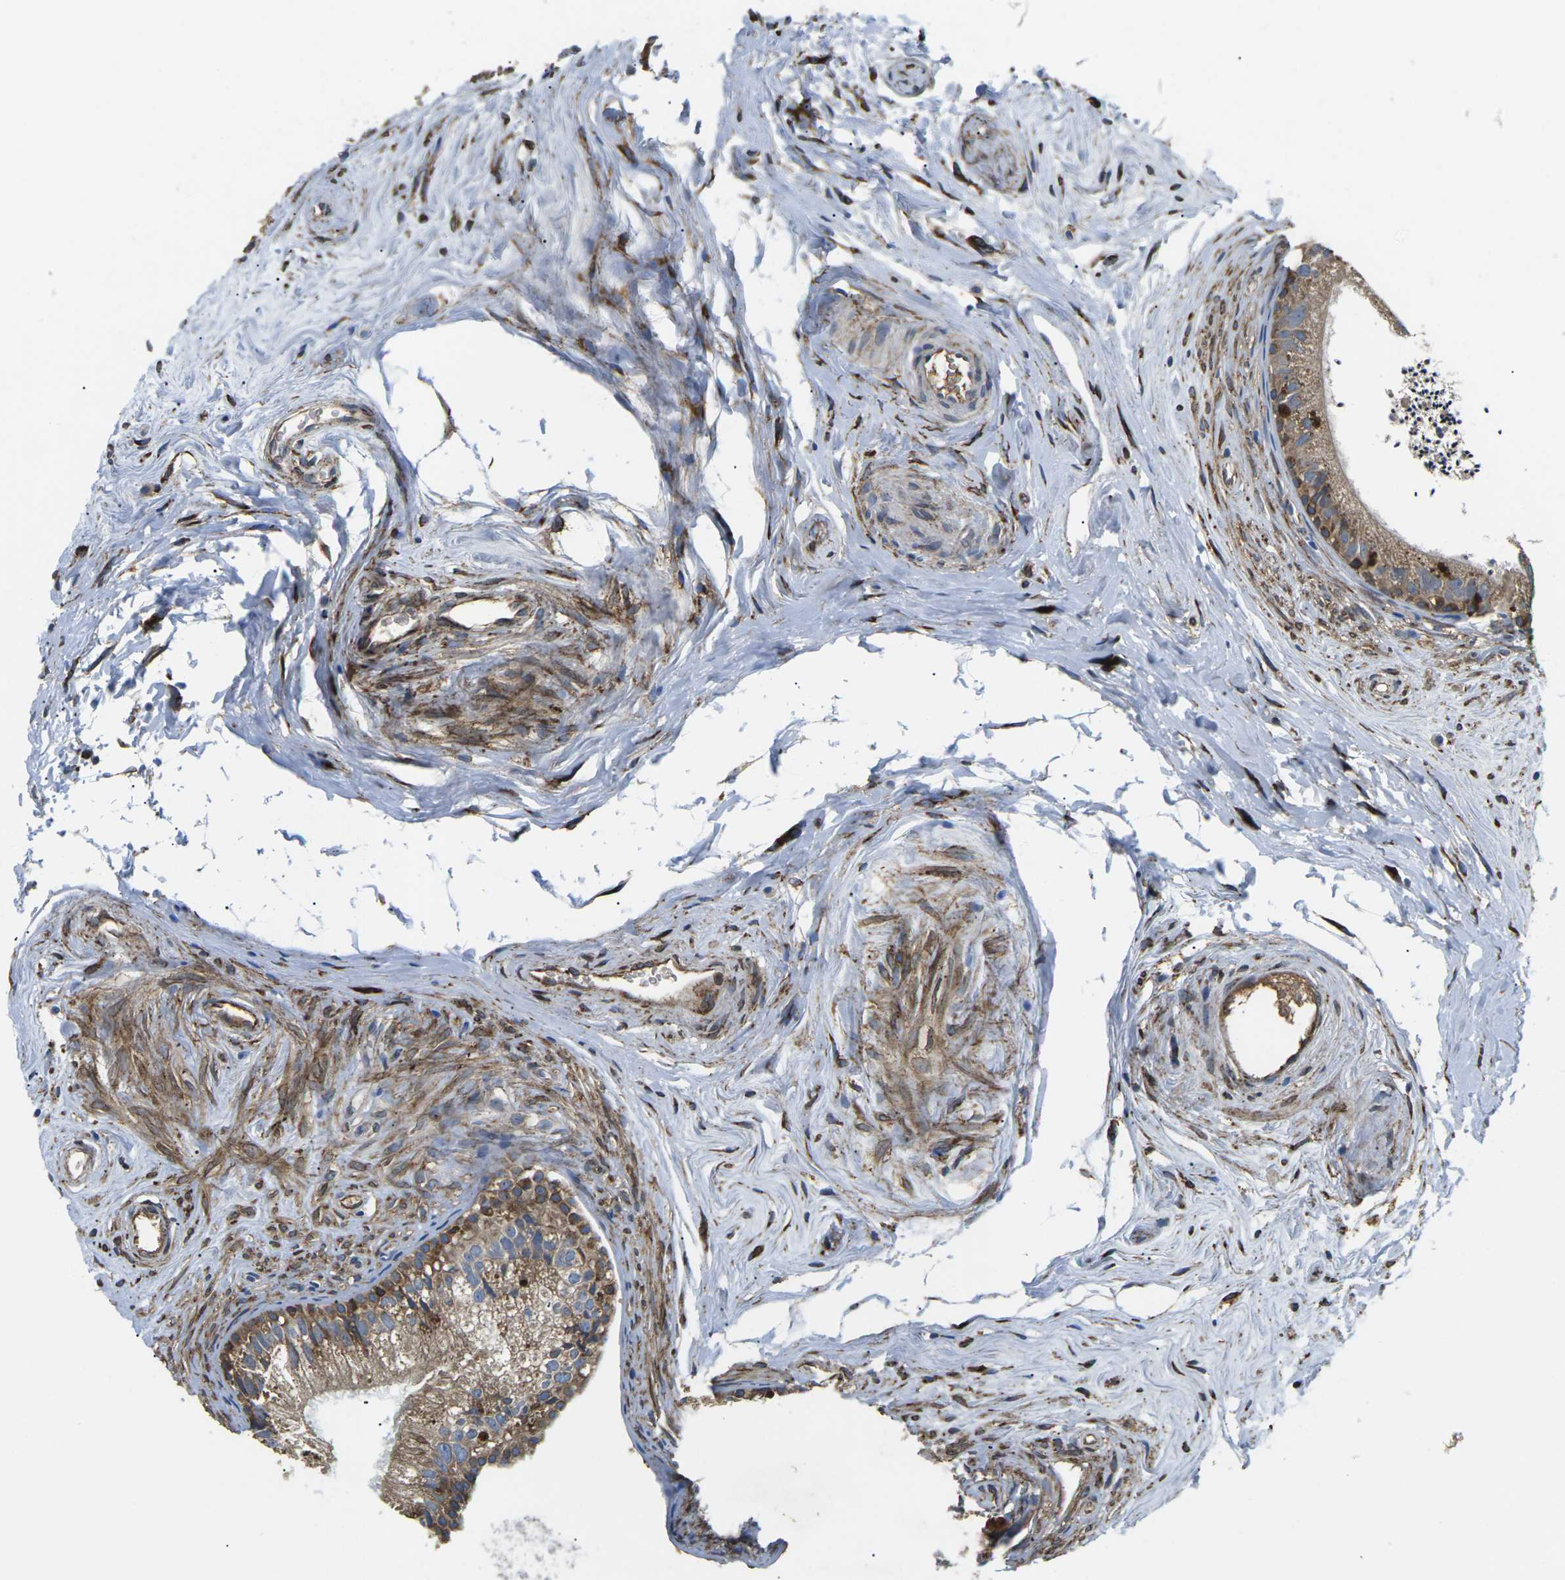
{"staining": {"intensity": "moderate", "quantity": ">75%", "location": "cytoplasmic/membranous"}, "tissue": "epididymis", "cell_type": "Glandular cells", "image_type": "normal", "snomed": [{"axis": "morphology", "description": "Normal tissue, NOS"}, {"axis": "topography", "description": "Epididymis"}], "caption": "Protein expression analysis of benign epididymis displays moderate cytoplasmic/membranous expression in approximately >75% of glandular cells. (Stains: DAB in brown, nuclei in blue, Microscopy: brightfield microscopy at high magnification).", "gene": "PDZD8", "patient": {"sex": "male", "age": 56}}